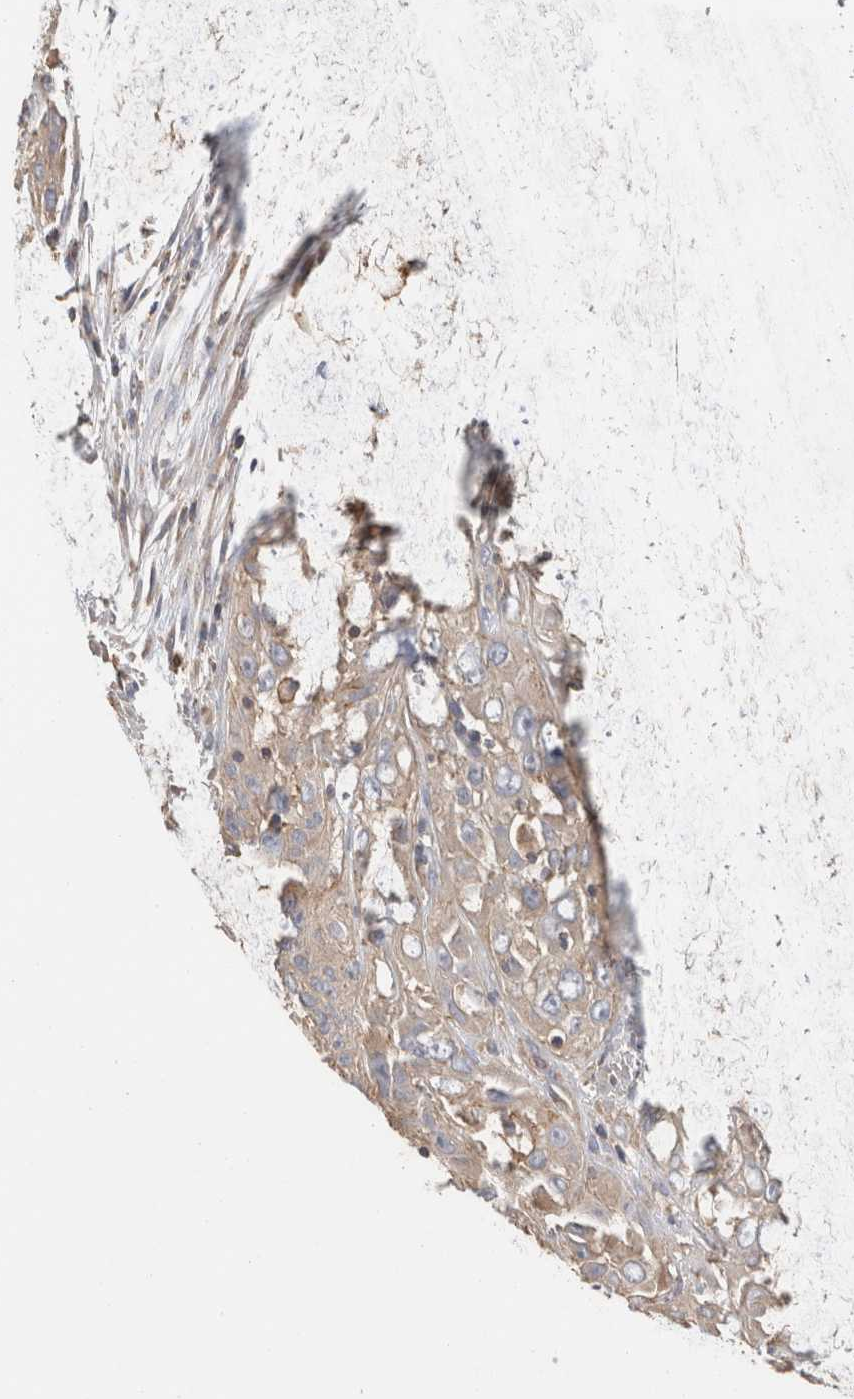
{"staining": {"intensity": "weak", "quantity": "25%-75%", "location": "cytoplasmic/membranous"}, "tissue": "cervical cancer", "cell_type": "Tumor cells", "image_type": "cancer", "snomed": [{"axis": "morphology", "description": "Squamous cell carcinoma, NOS"}, {"axis": "topography", "description": "Cervix"}], "caption": "This is an image of immunohistochemistry (IHC) staining of squamous cell carcinoma (cervical), which shows weak expression in the cytoplasmic/membranous of tumor cells.", "gene": "CFAP418", "patient": {"sex": "female", "age": 32}}